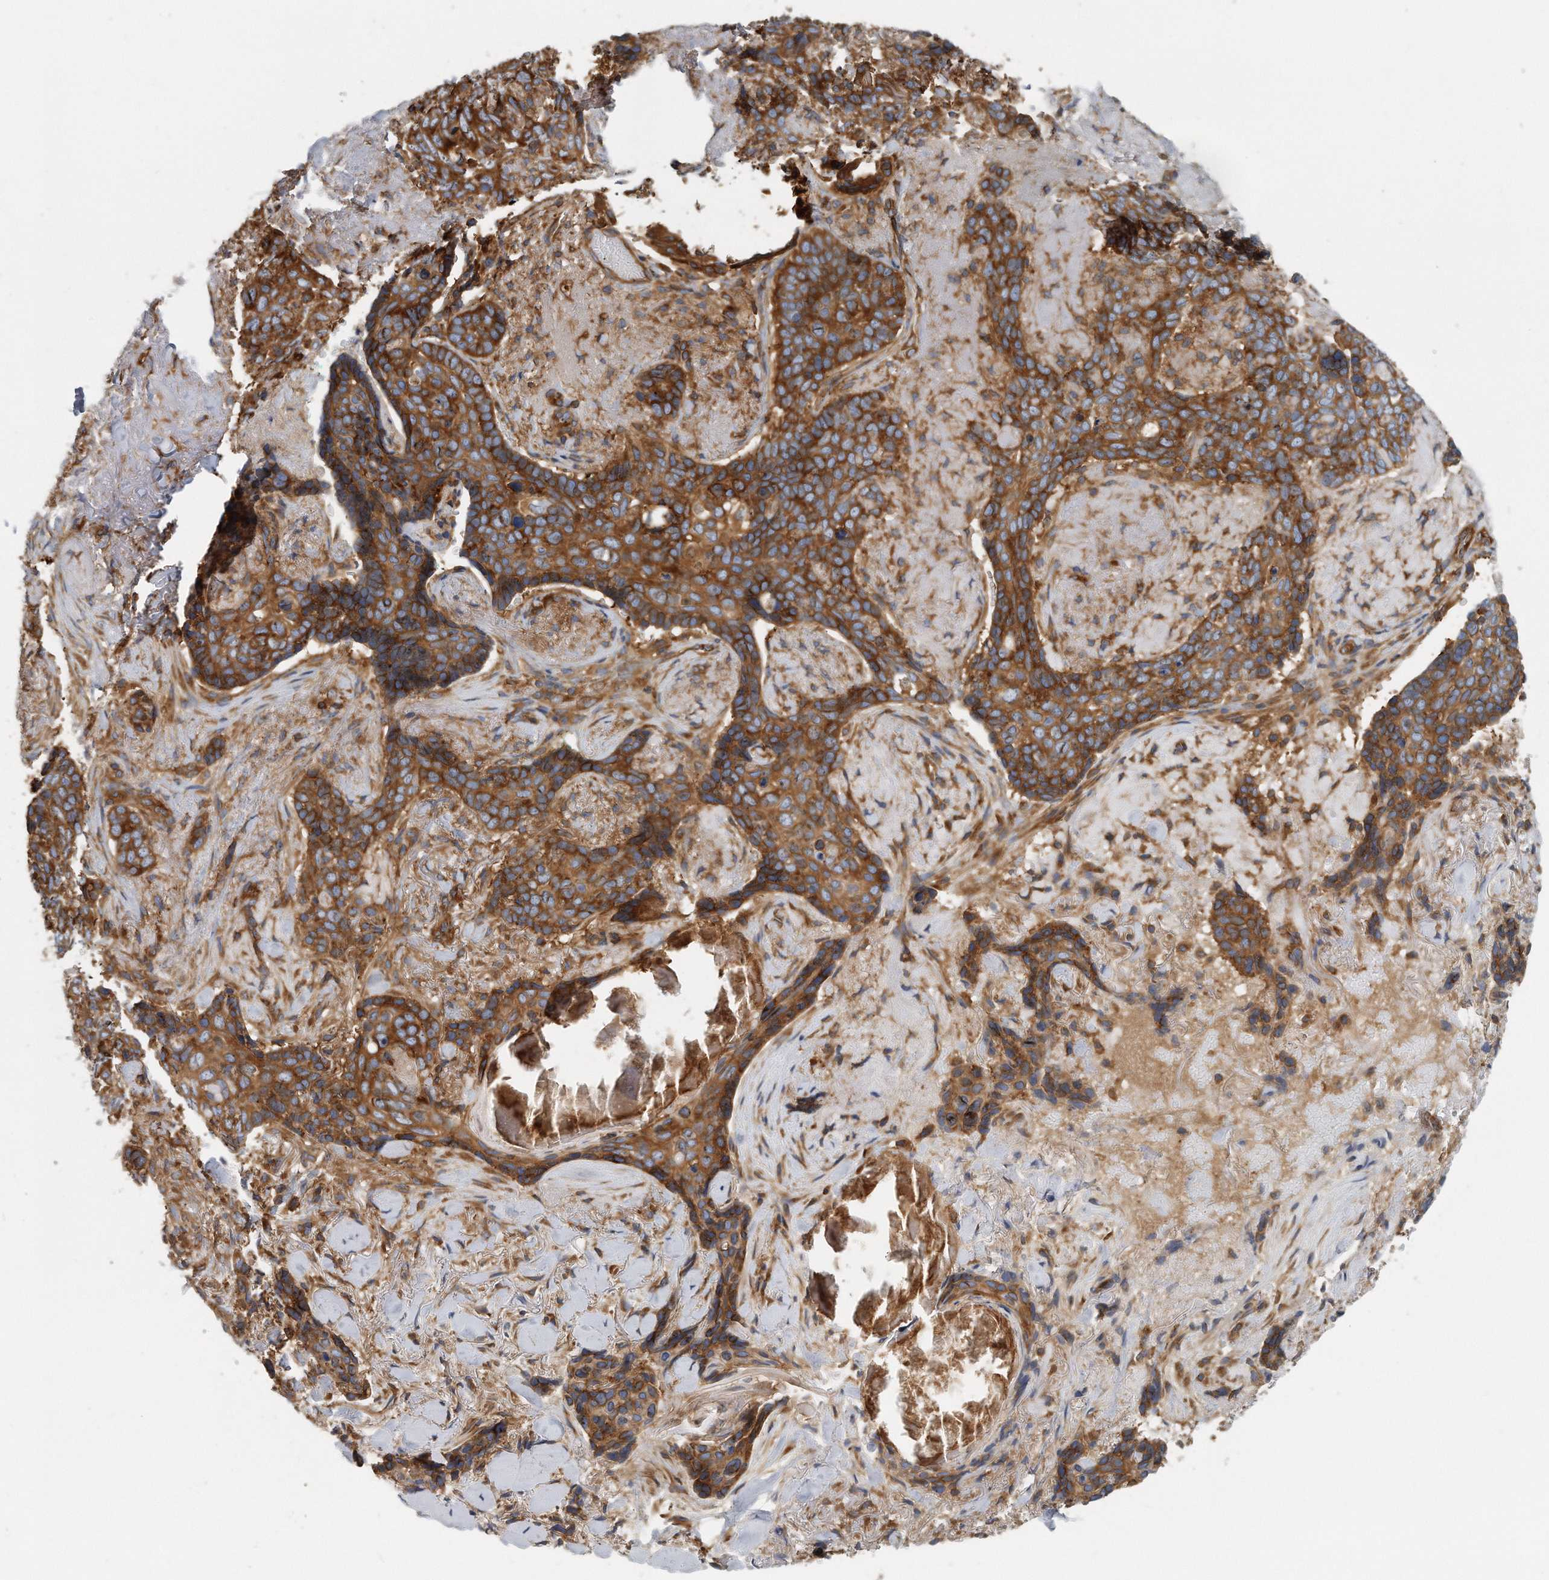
{"staining": {"intensity": "strong", "quantity": ">75%", "location": "cytoplasmic/membranous"}, "tissue": "skin cancer", "cell_type": "Tumor cells", "image_type": "cancer", "snomed": [{"axis": "morphology", "description": "Basal cell carcinoma"}, {"axis": "topography", "description": "Skin"}], "caption": "Brown immunohistochemical staining in human skin basal cell carcinoma shows strong cytoplasmic/membranous staining in approximately >75% of tumor cells. Using DAB (brown) and hematoxylin (blue) stains, captured at high magnification using brightfield microscopy.", "gene": "EIF3I", "patient": {"sex": "female", "age": 82}}